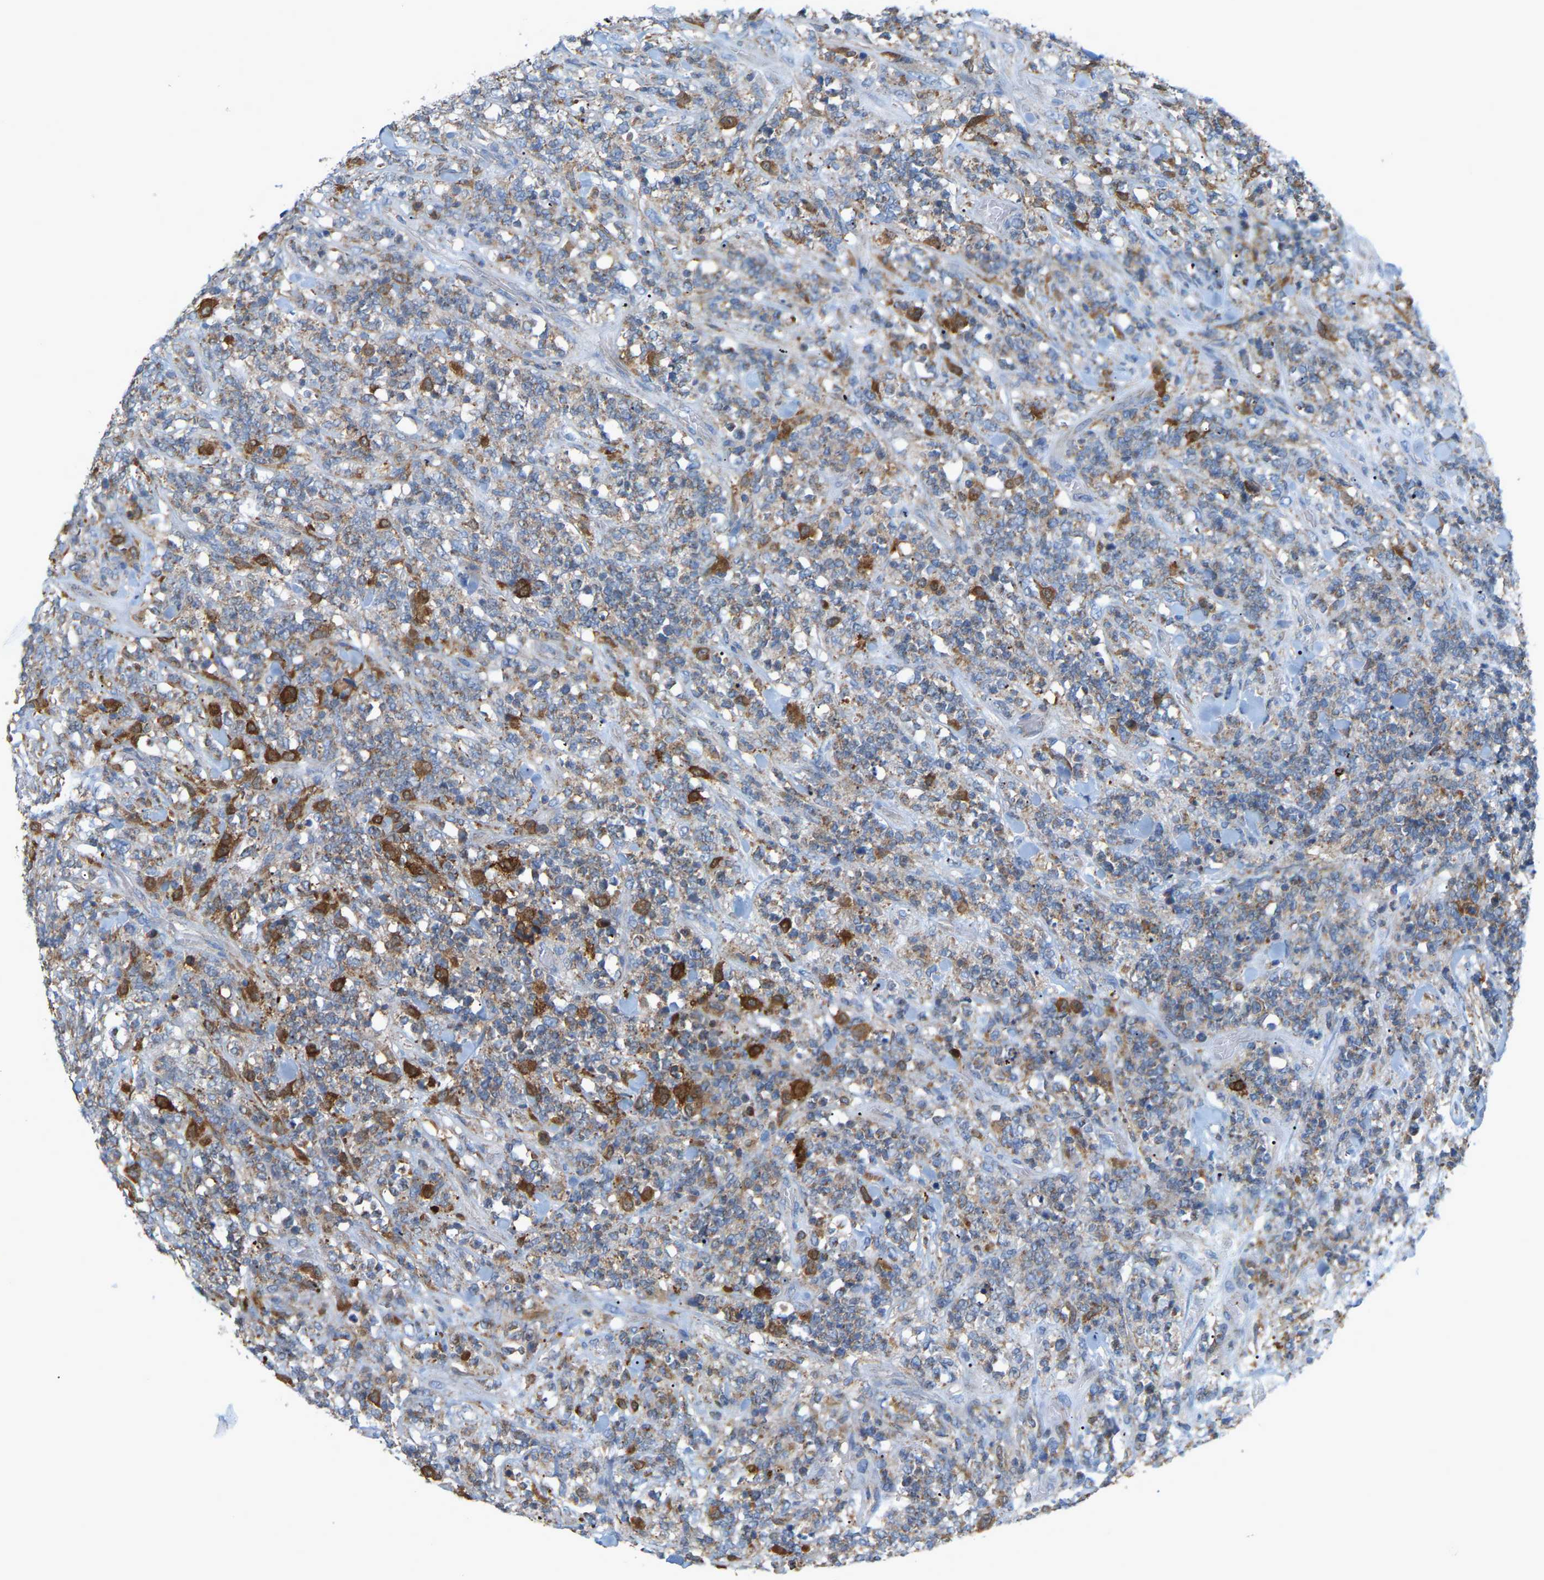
{"staining": {"intensity": "weak", "quantity": ">75%", "location": "cytoplasmic/membranous"}, "tissue": "lymphoma", "cell_type": "Tumor cells", "image_type": "cancer", "snomed": [{"axis": "morphology", "description": "Malignant lymphoma, non-Hodgkin's type, High grade"}, {"axis": "topography", "description": "Soft tissue"}], "caption": "The photomicrograph reveals a brown stain indicating the presence of a protein in the cytoplasmic/membranous of tumor cells in lymphoma.", "gene": "CROT", "patient": {"sex": "male", "age": 18}}